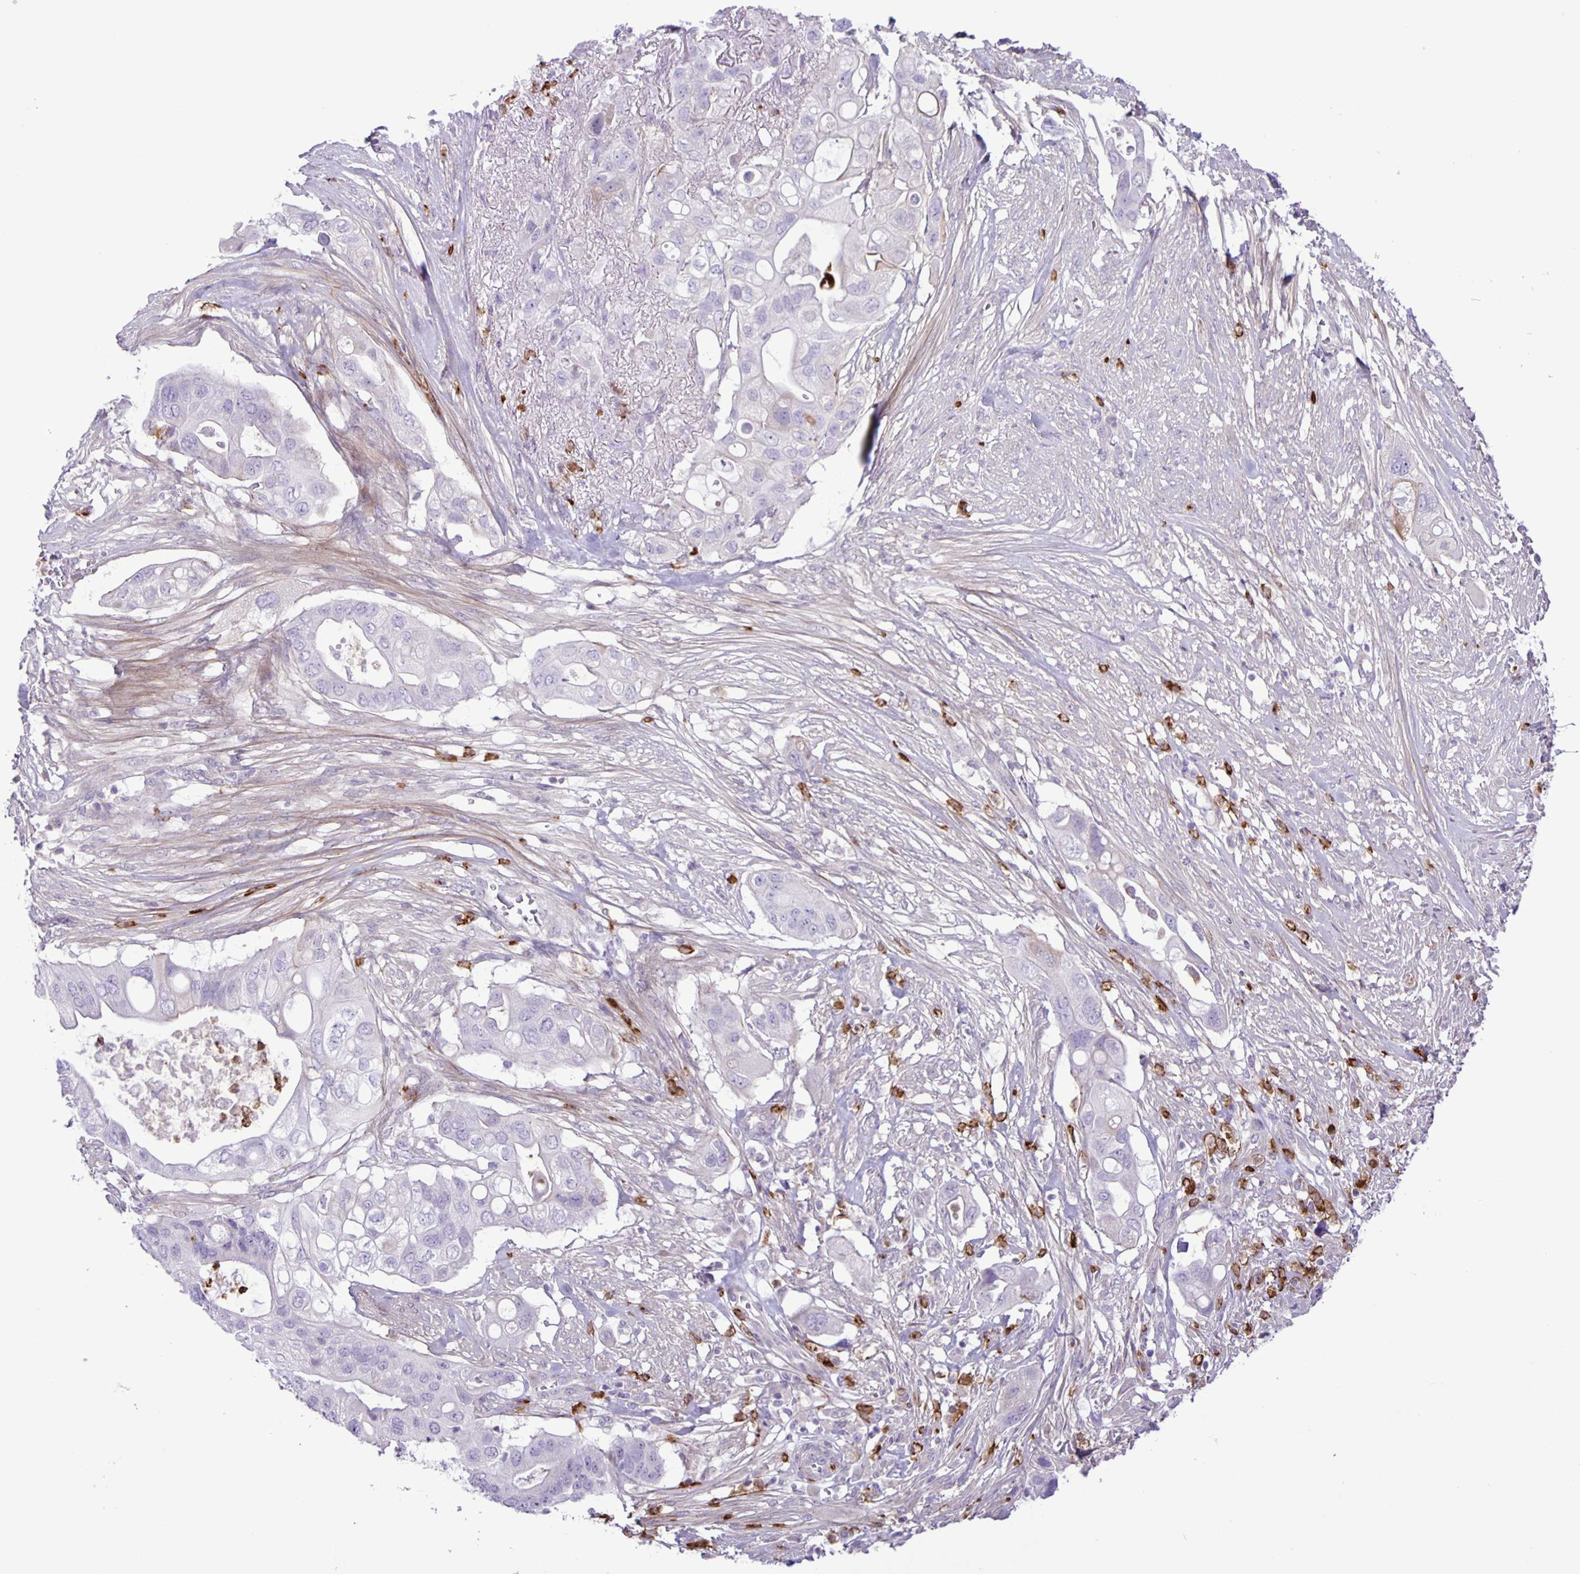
{"staining": {"intensity": "negative", "quantity": "none", "location": "none"}, "tissue": "pancreatic cancer", "cell_type": "Tumor cells", "image_type": "cancer", "snomed": [{"axis": "morphology", "description": "Adenocarcinoma, NOS"}, {"axis": "topography", "description": "Pancreas"}], "caption": "Micrograph shows no protein expression in tumor cells of adenocarcinoma (pancreatic) tissue.", "gene": "ADCK1", "patient": {"sex": "female", "age": 72}}